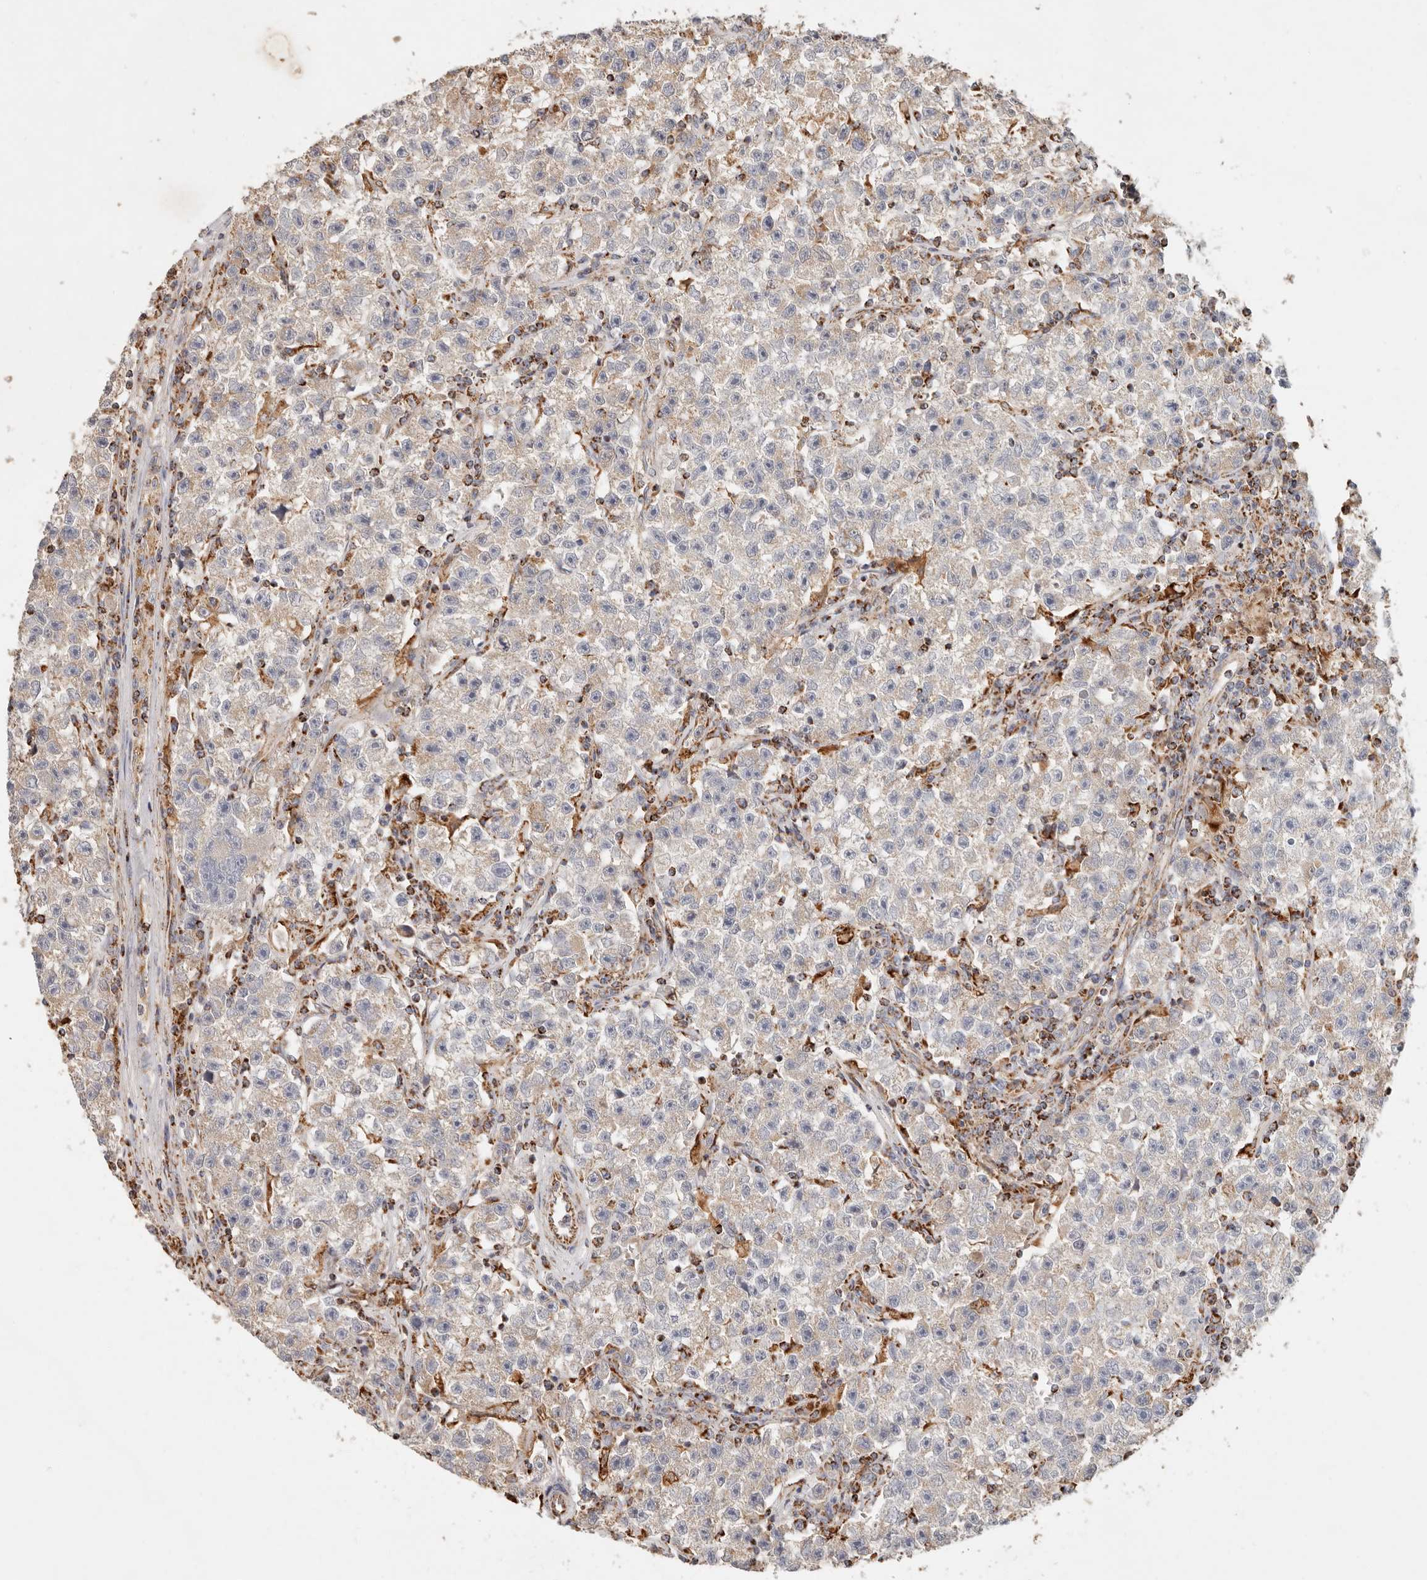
{"staining": {"intensity": "weak", "quantity": "<25%", "location": "cytoplasmic/membranous"}, "tissue": "testis cancer", "cell_type": "Tumor cells", "image_type": "cancer", "snomed": [{"axis": "morphology", "description": "Seminoma, NOS"}, {"axis": "topography", "description": "Testis"}], "caption": "IHC micrograph of neoplastic tissue: human testis cancer stained with DAB (3,3'-diaminobenzidine) exhibits no significant protein positivity in tumor cells.", "gene": "ARHGEF10L", "patient": {"sex": "male", "age": 22}}